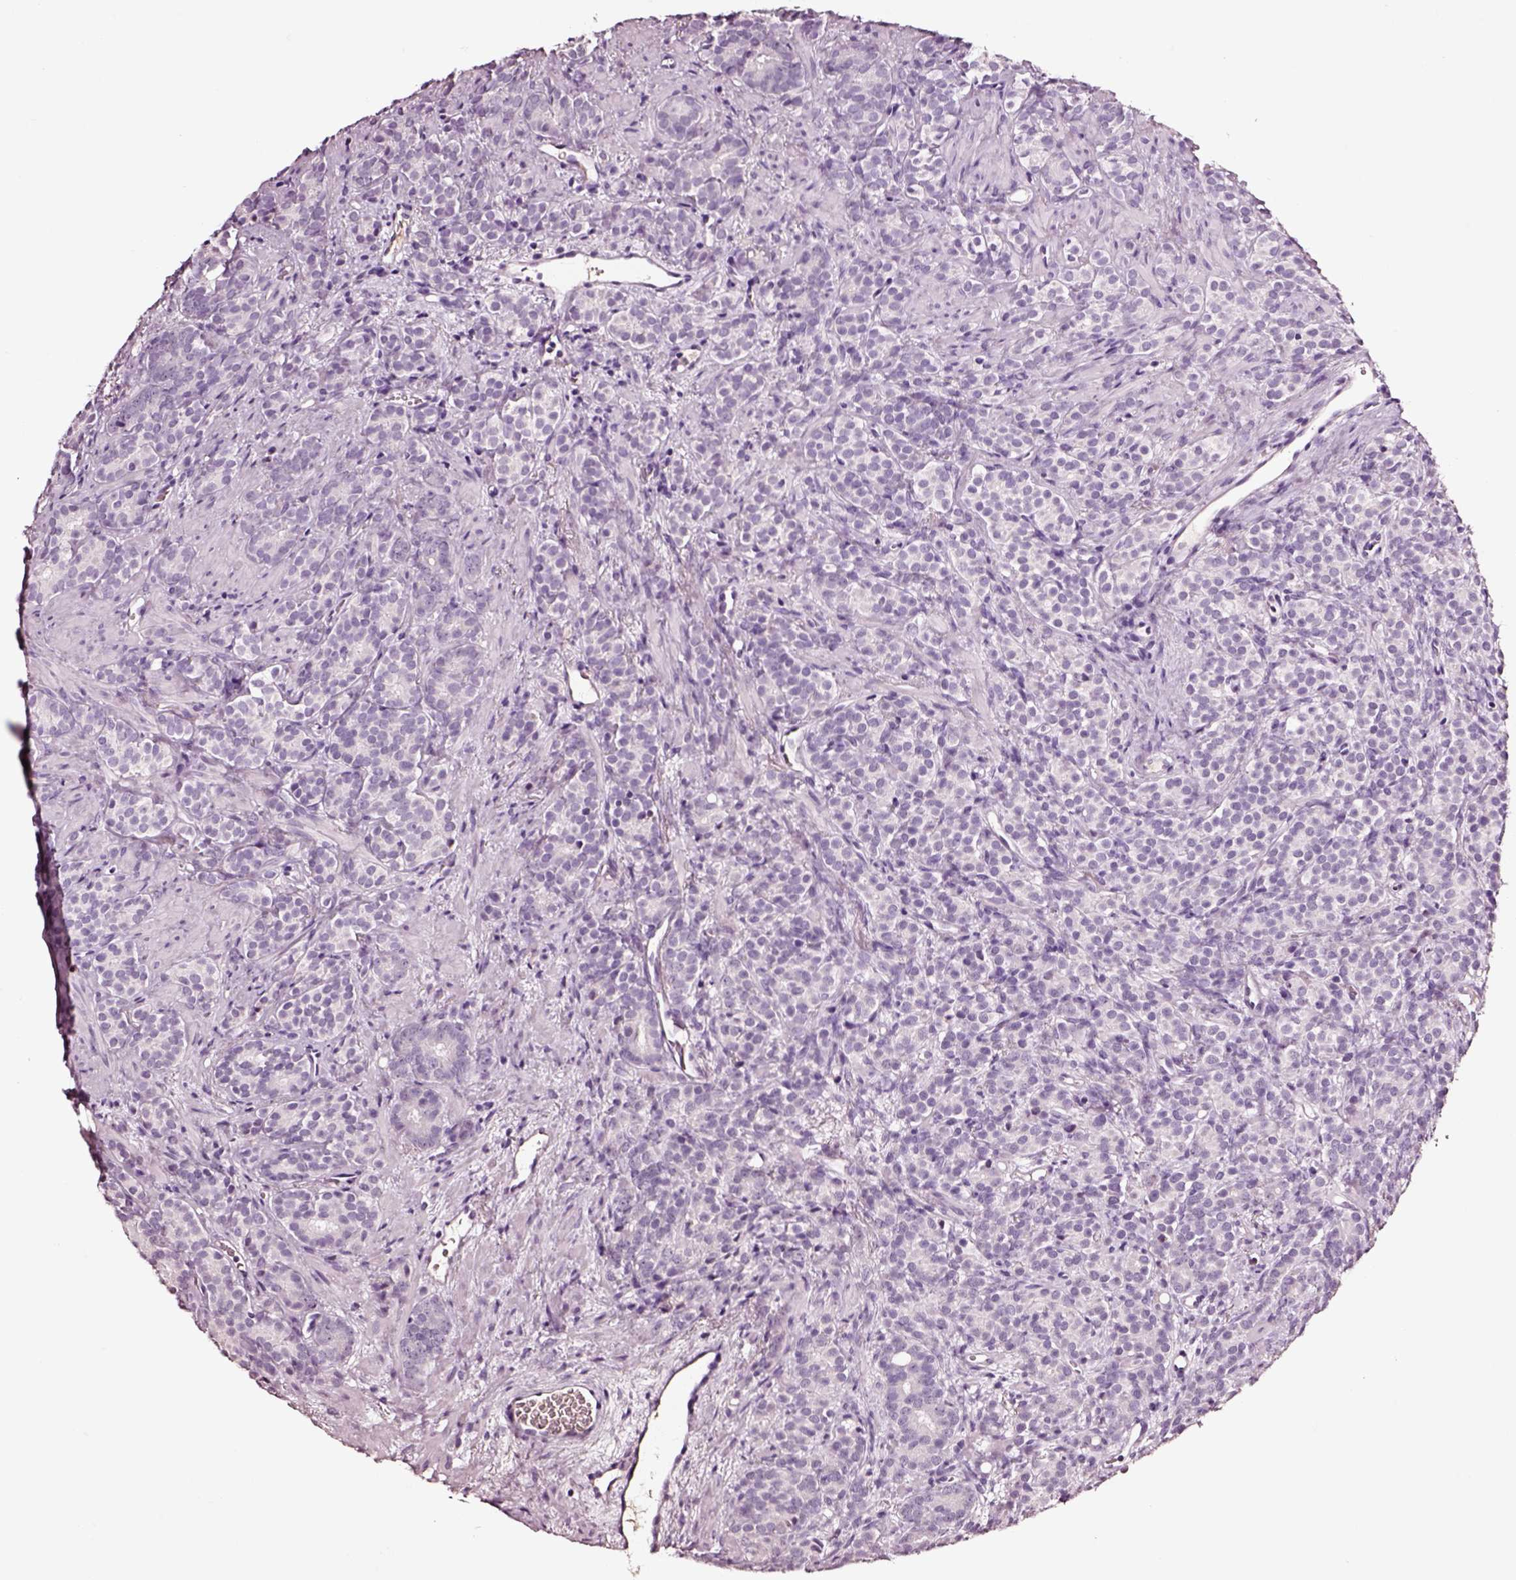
{"staining": {"intensity": "negative", "quantity": "none", "location": "none"}, "tissue": "prostate cancer", "cell_type": "Tumor cells", "image_type": "cancer", "snomed": [{"axis": "morphology", "description": "Adenocarcinoma, High grade"}, {"axis": "topography", "description": "Prostate"}], "caption": "Protein analysis of prostate high-grade adenocarcinoma shows no significant expression in tumor cells.", "gene": "SMIM17", "patient": {"sex": "male", "age": 84}}